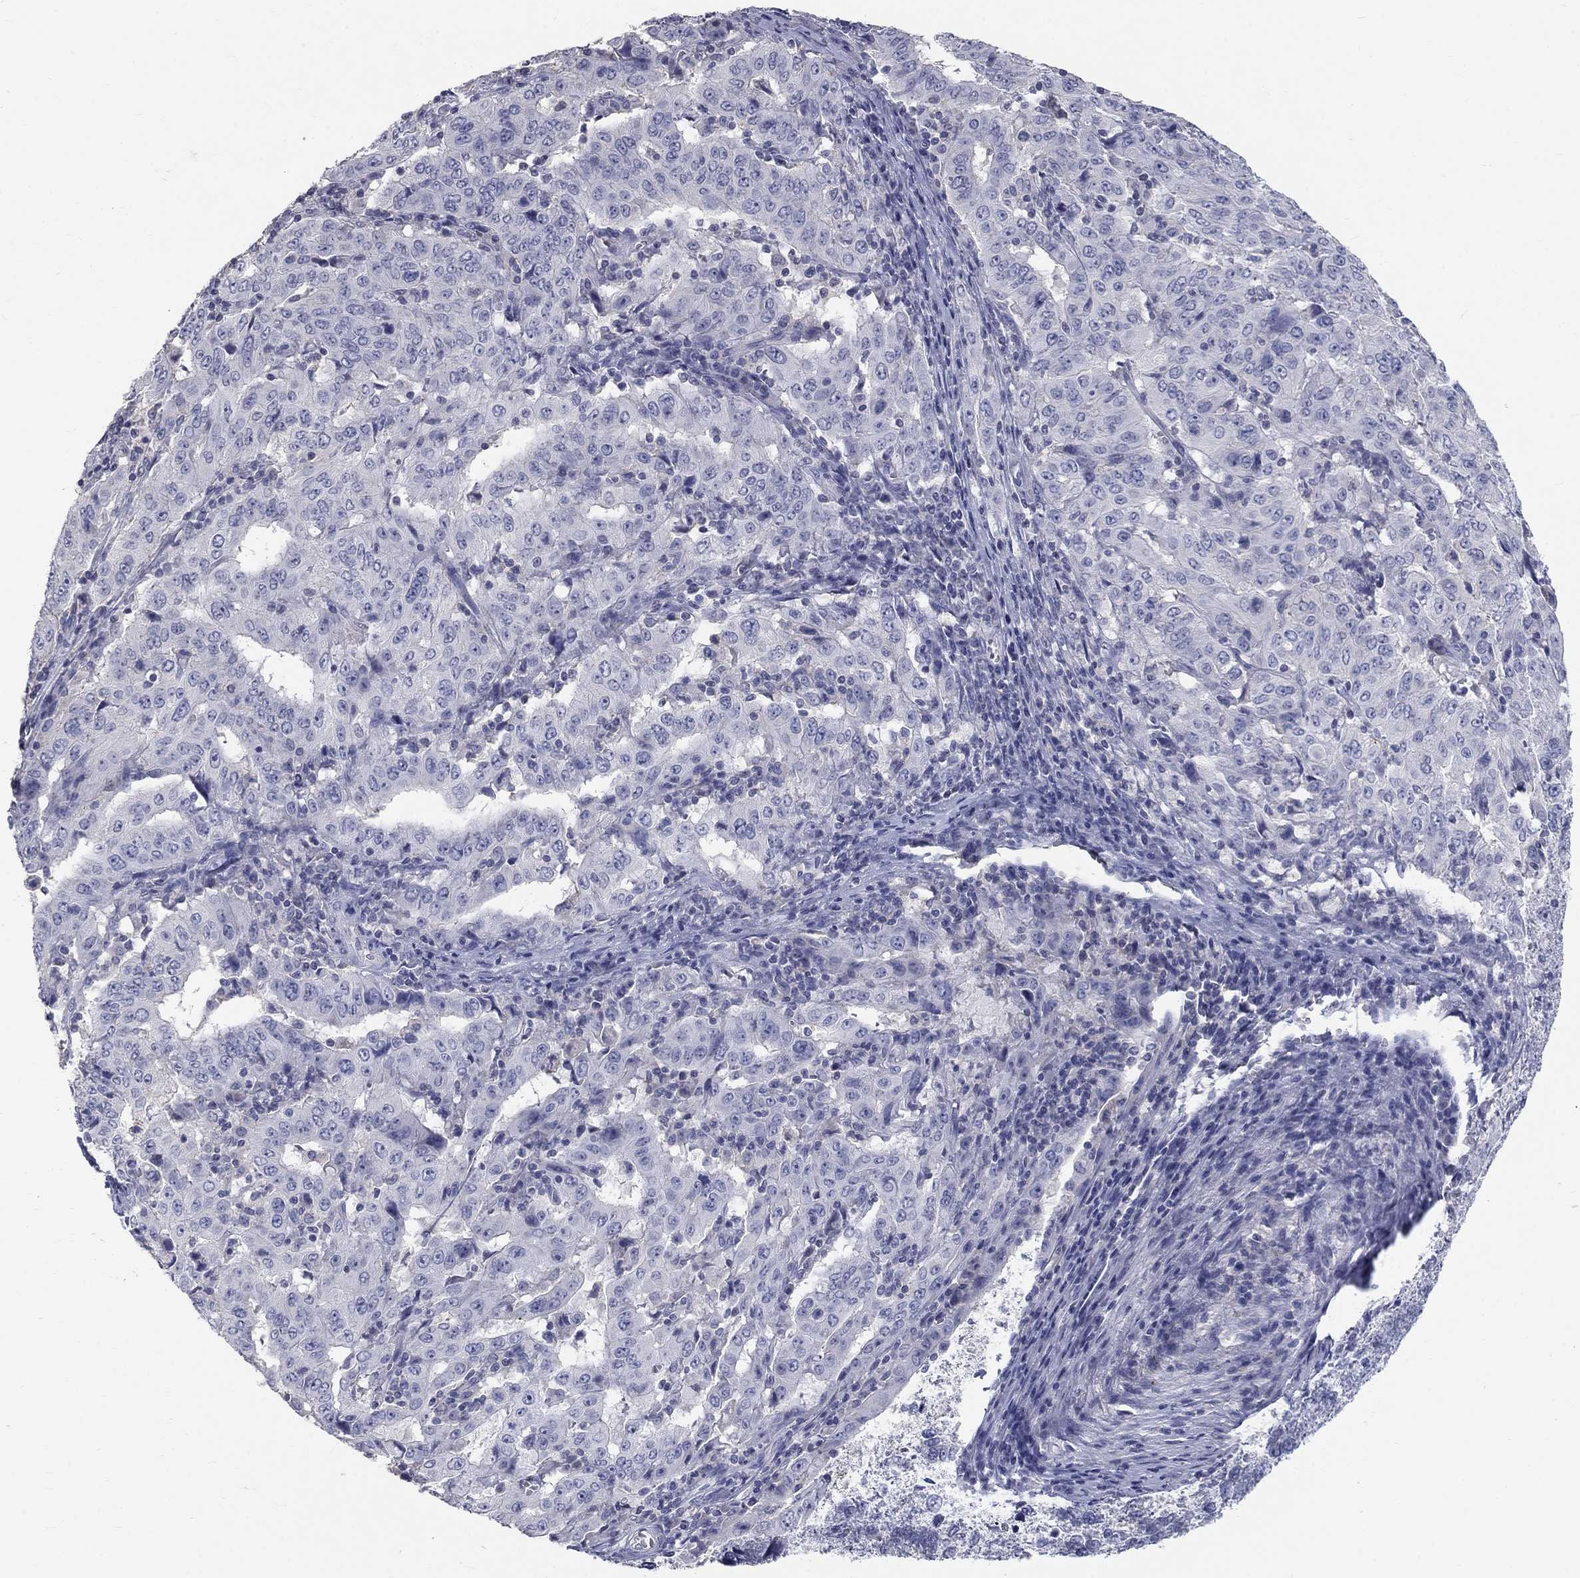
{"staining": {"intensity": "negative", "quantity": "none", "location": "none"}, "tissue": "pancreatic cancer", "cell_type": "Tumor cells", "image_type": "cancer", "snomed": [{"axis": "morphology", "description": "Adenocarcinoma, NOS"}, {"axis": "topography", "description": "Pancreas"}], "caption": "Tumor cells are negative for brown protein staining in pancreatic cancer (adenocarcinoma).", "gene": "PTH1R", "patient": {"sex": "male", "age": 63}}